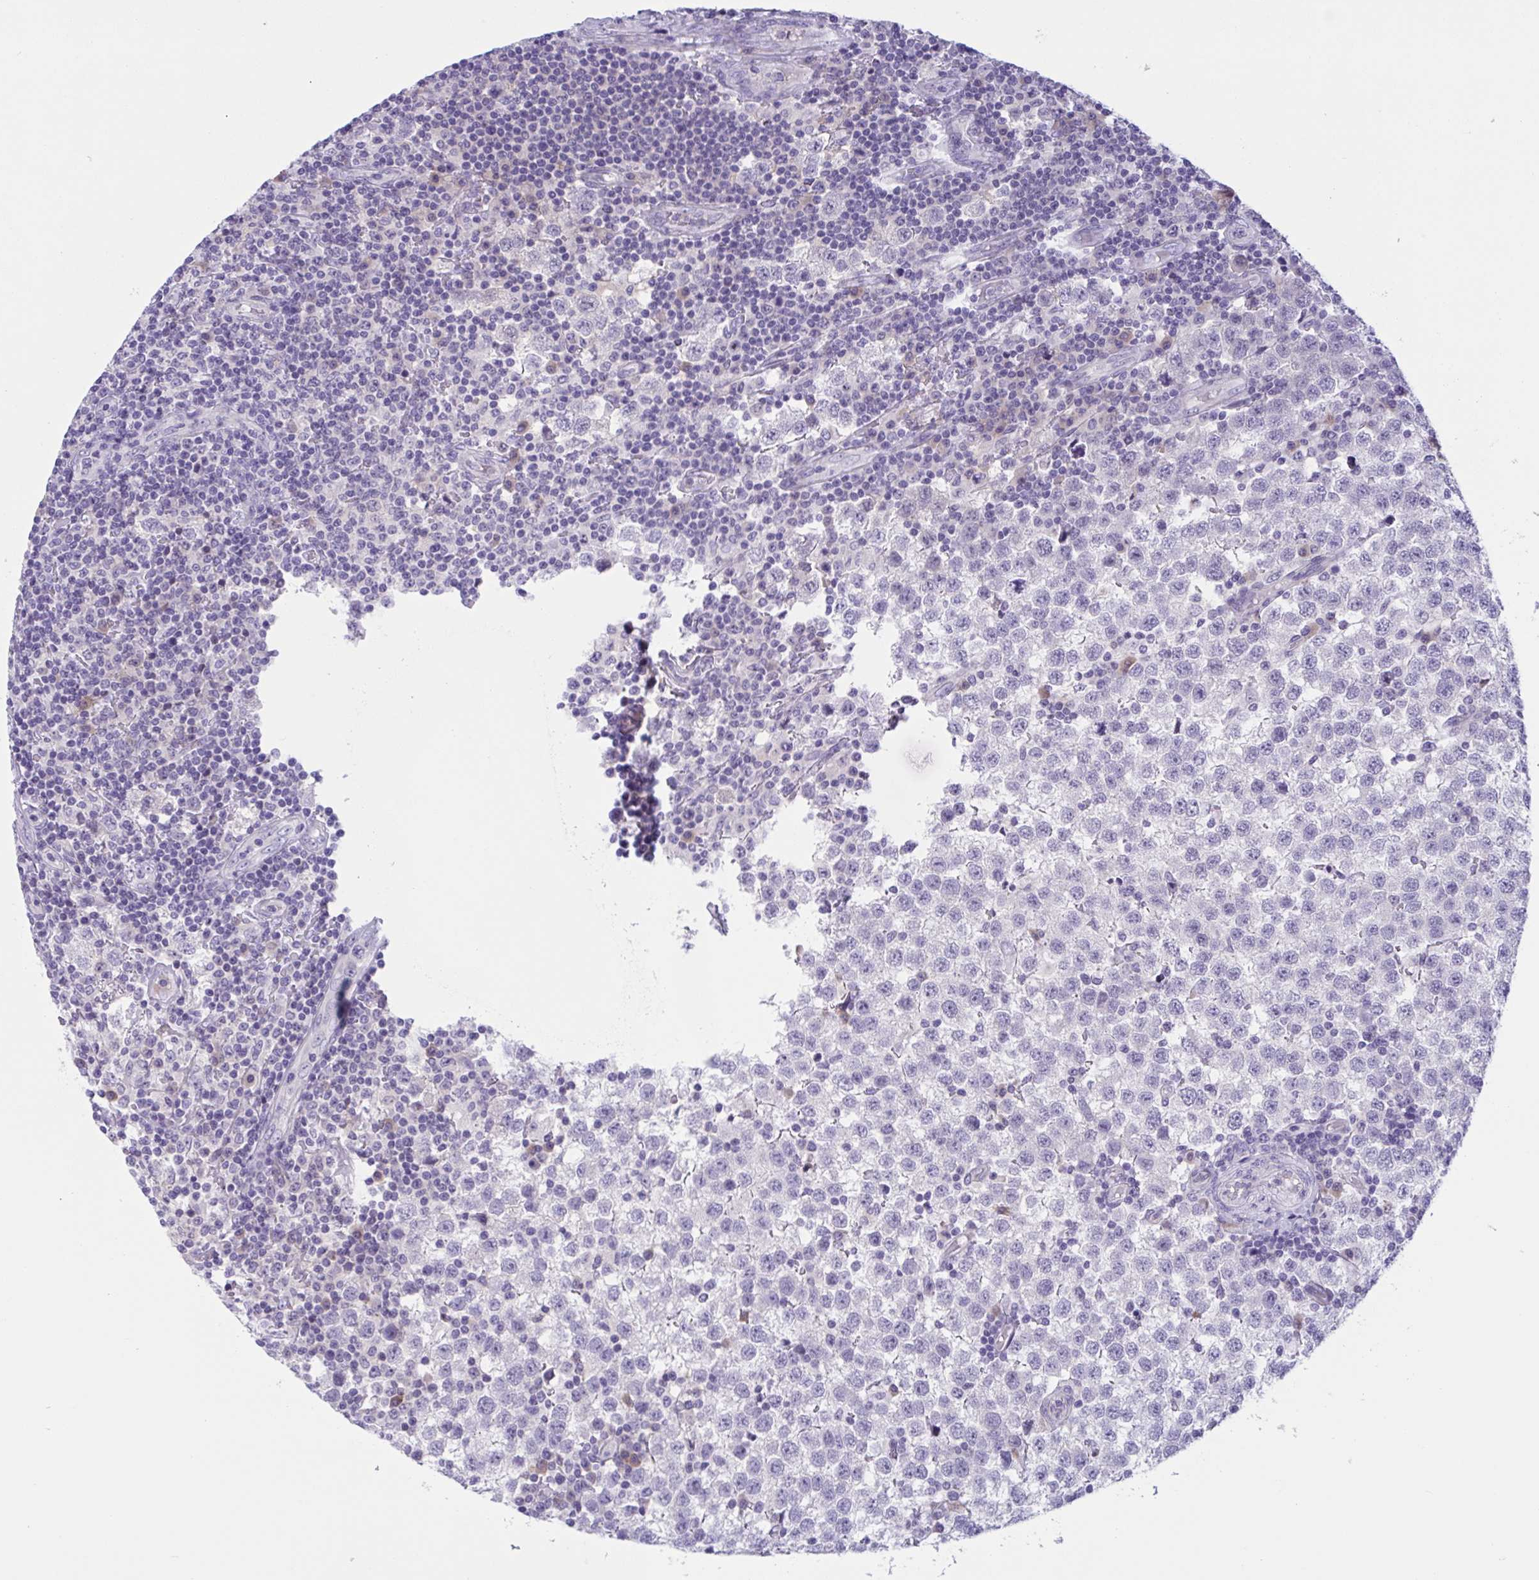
{"staining": {"intensity": "negative", "quantity": "none", "location": "none"}, "tissue": "testis cancer", "cell_type": "Tumor cells", "image_type": "cancer", "snomed": [{"axis": "morphology", "description": "Seminoma, NOS"}, {"axis": "topography", "description": "Testis"}], "caption": "Immunohistochemistry photomicrograph of neoplastic tissue: testis seminoma stained with DAB (3,3'-diaminobenzidine) shows no significant protein expression in tumor cells. (Brightfield microscopy of DAB (3,3'-diaminobenzidine) immunohistochemistry (IHC) at high magnification).", "gene": "WNT9B", "patient": {"sex": "male", "age": 34}}